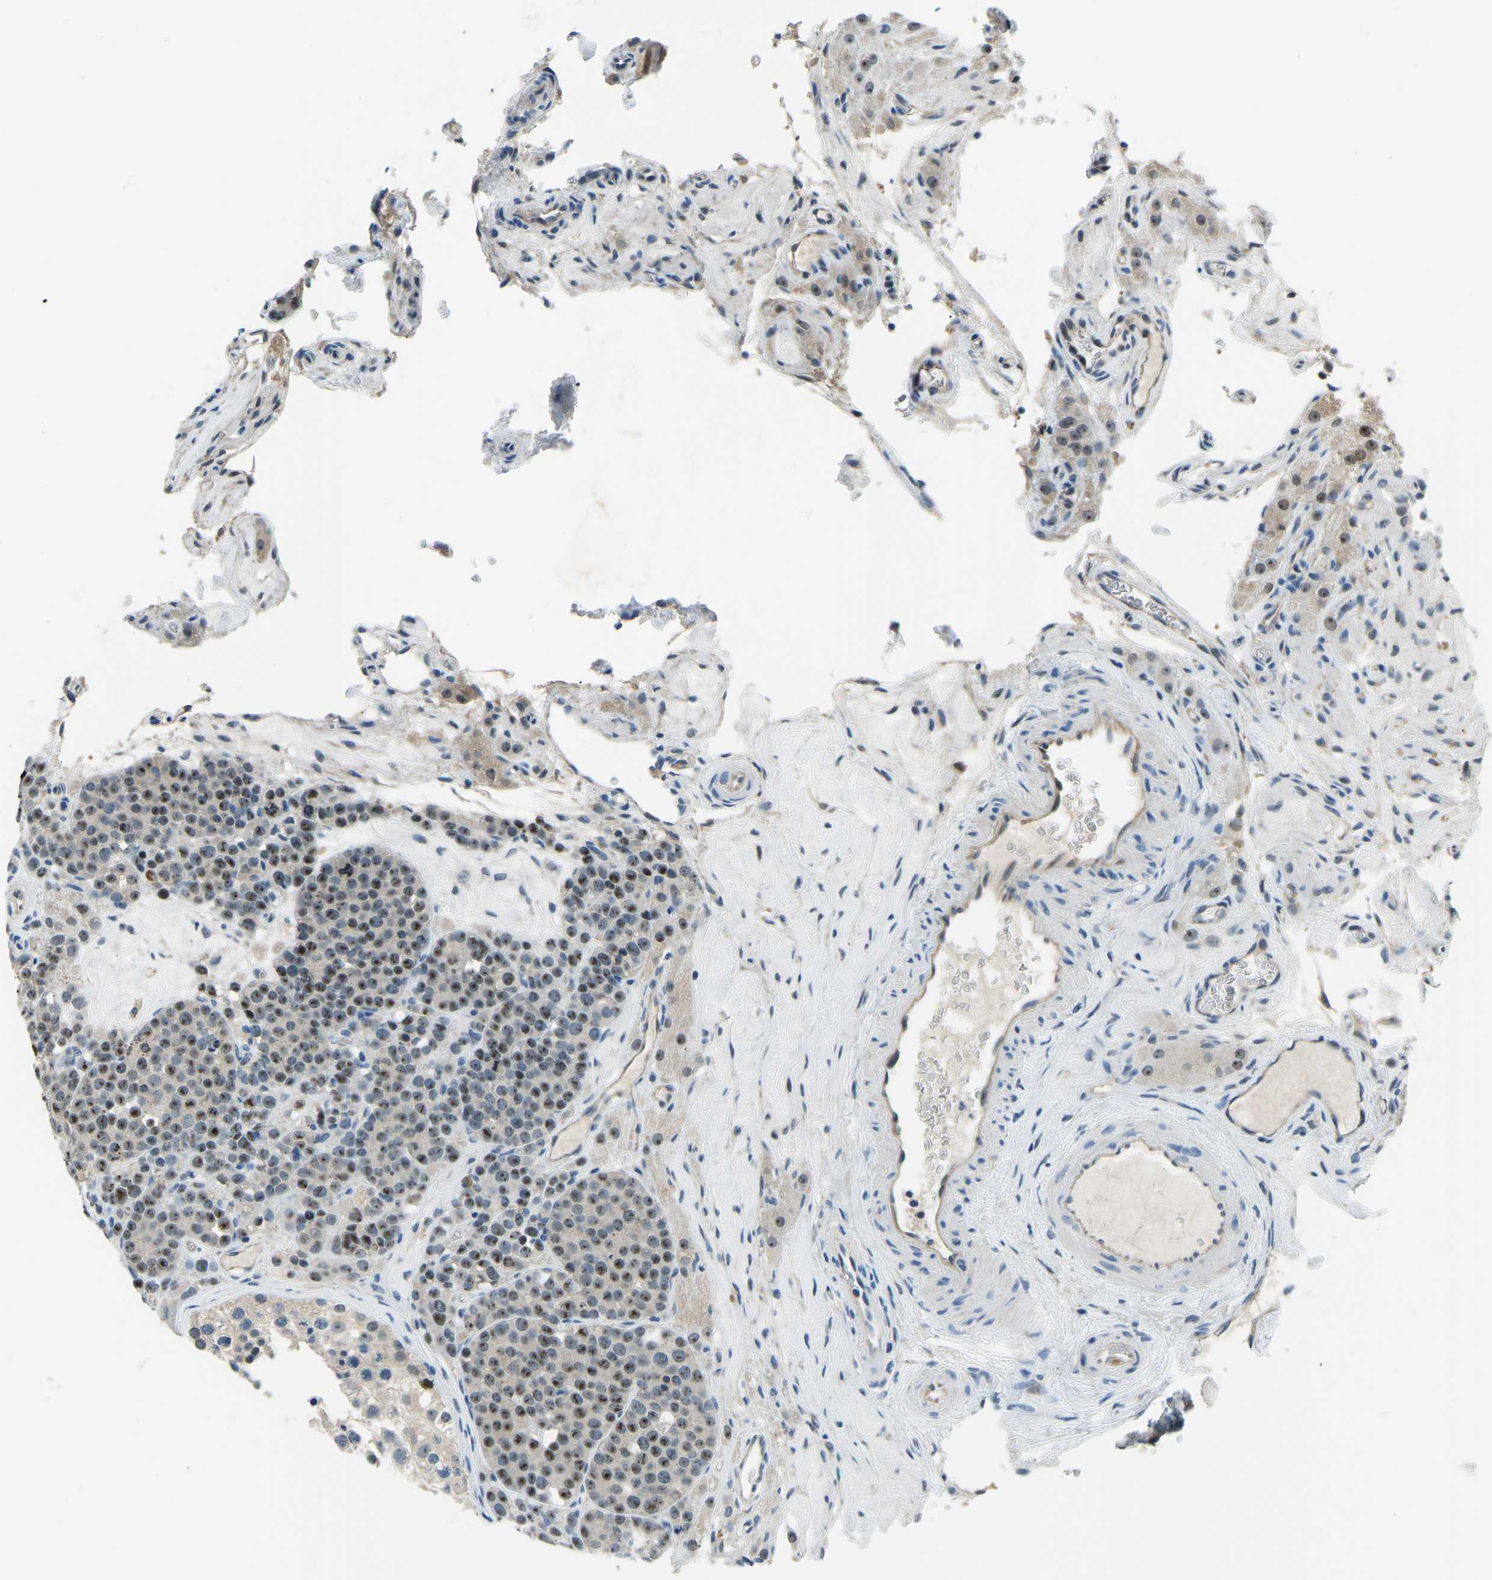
{"staining": {"intensity": "moderate", "quantity": ">75%", "location": "nuclear"}, "tissue": "testis cancer", "cell_type": "Tumor cells", "image_type": "cancer", "snomed": [{"axis": "morphology", "description": "Seminoma, NOS"}, {"axis": "topography", "description": "Testis"}], "caption": "Moderate nuclear staining for a protein is present in approximately >75% of tumor cells of seminoma (testis) using immunohistochemistry.", "gene": "RRP1", "patient": {"sex": "male", "age": 71}}